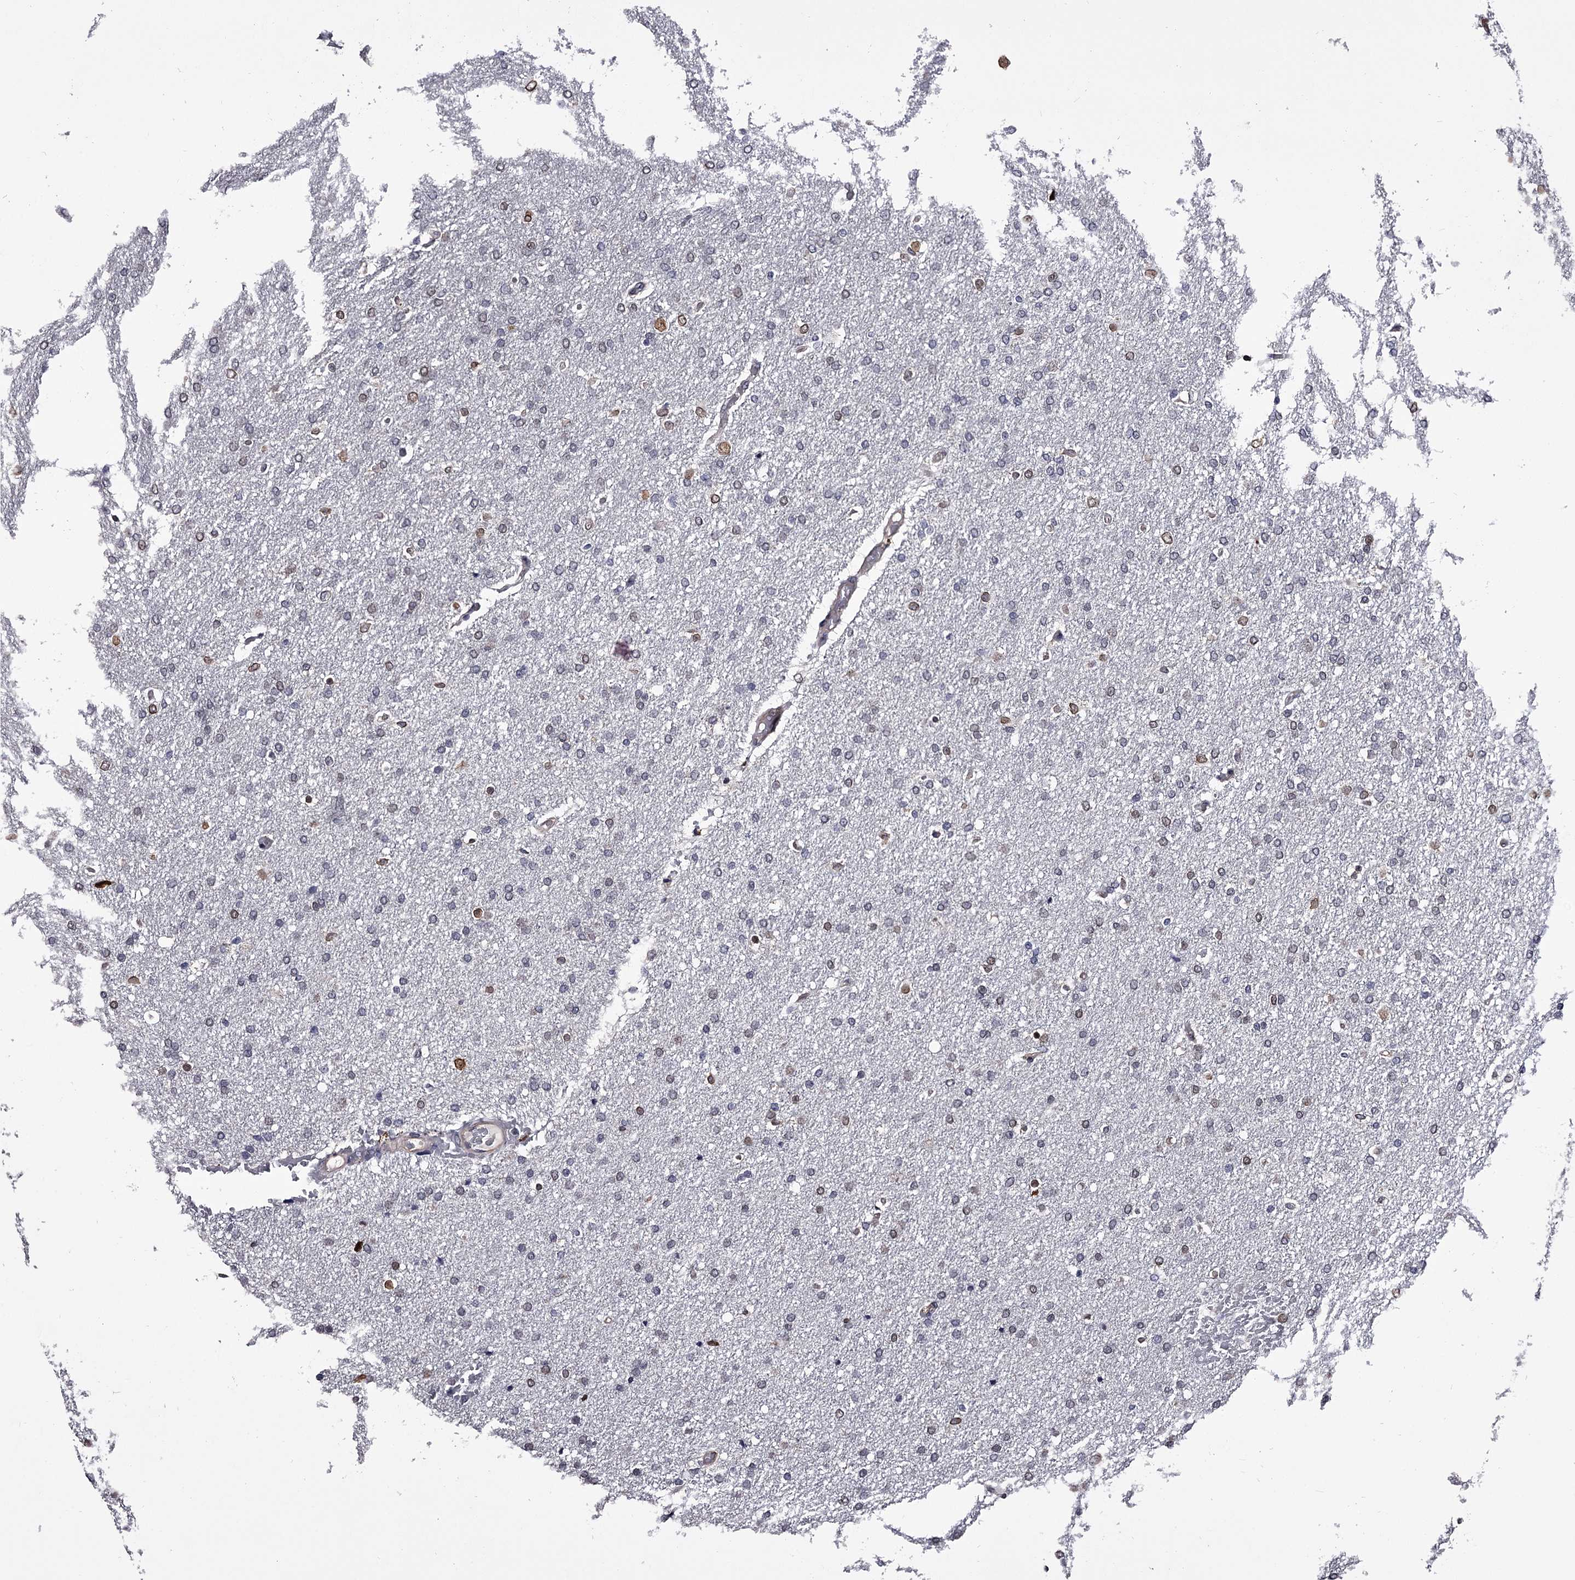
{"staining": {"intensity": "weak", "quantity": "<25%", "location": "nuclear"}, "tissue": "glioma", "cell_type": "Tumor cells", "image_type": "cancer", "snomed": [{"axis": "morphology", "description": "Glioma, malignant, High grade"}, {"axis": "topography", "description": "Brain"}], "caption": "A histopathology image of human glioma is negative for staining in tumor cells.", "gene": "OVOL2", "patient": {"sex": "male", "age": 72}}